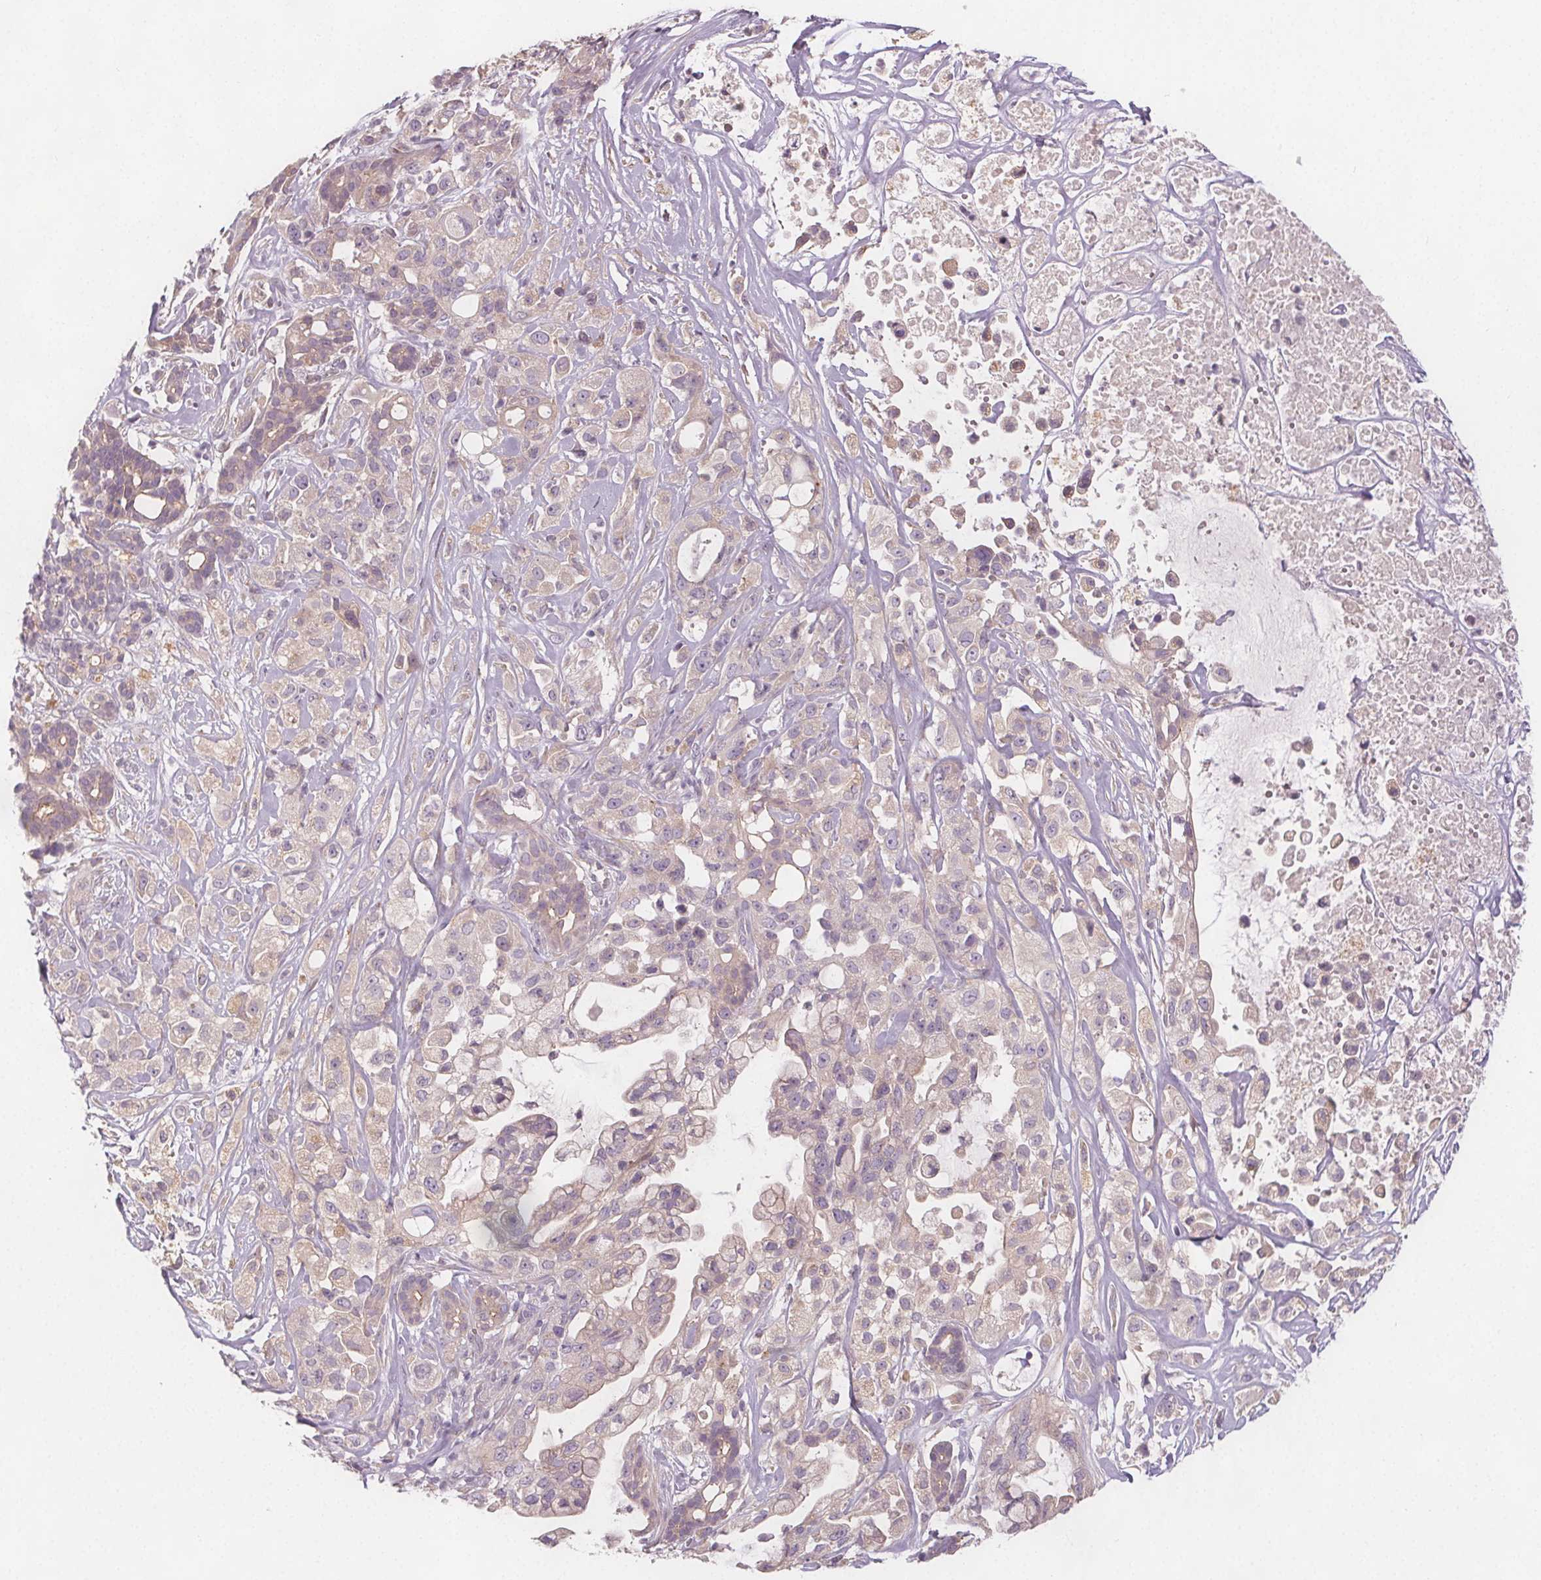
{"staining": {"intensity": "negative", "quantity": "none", "location": "none"}, "tissue": "pancreatic cancer", "cell_type": "Tumor cells", "image_type": "cancer", "snomed": [{"axis": "morphology", "description": "Adenocarcinoma, NOS"}, {"axis": "topography", "description": "Pancreas"}], "caption": "The histopathology image shows no staining of tumor cells in pancreatic adenocarcinoma.", "gene": "VNN1", "patient": {"sex": "male", "age": 44}}